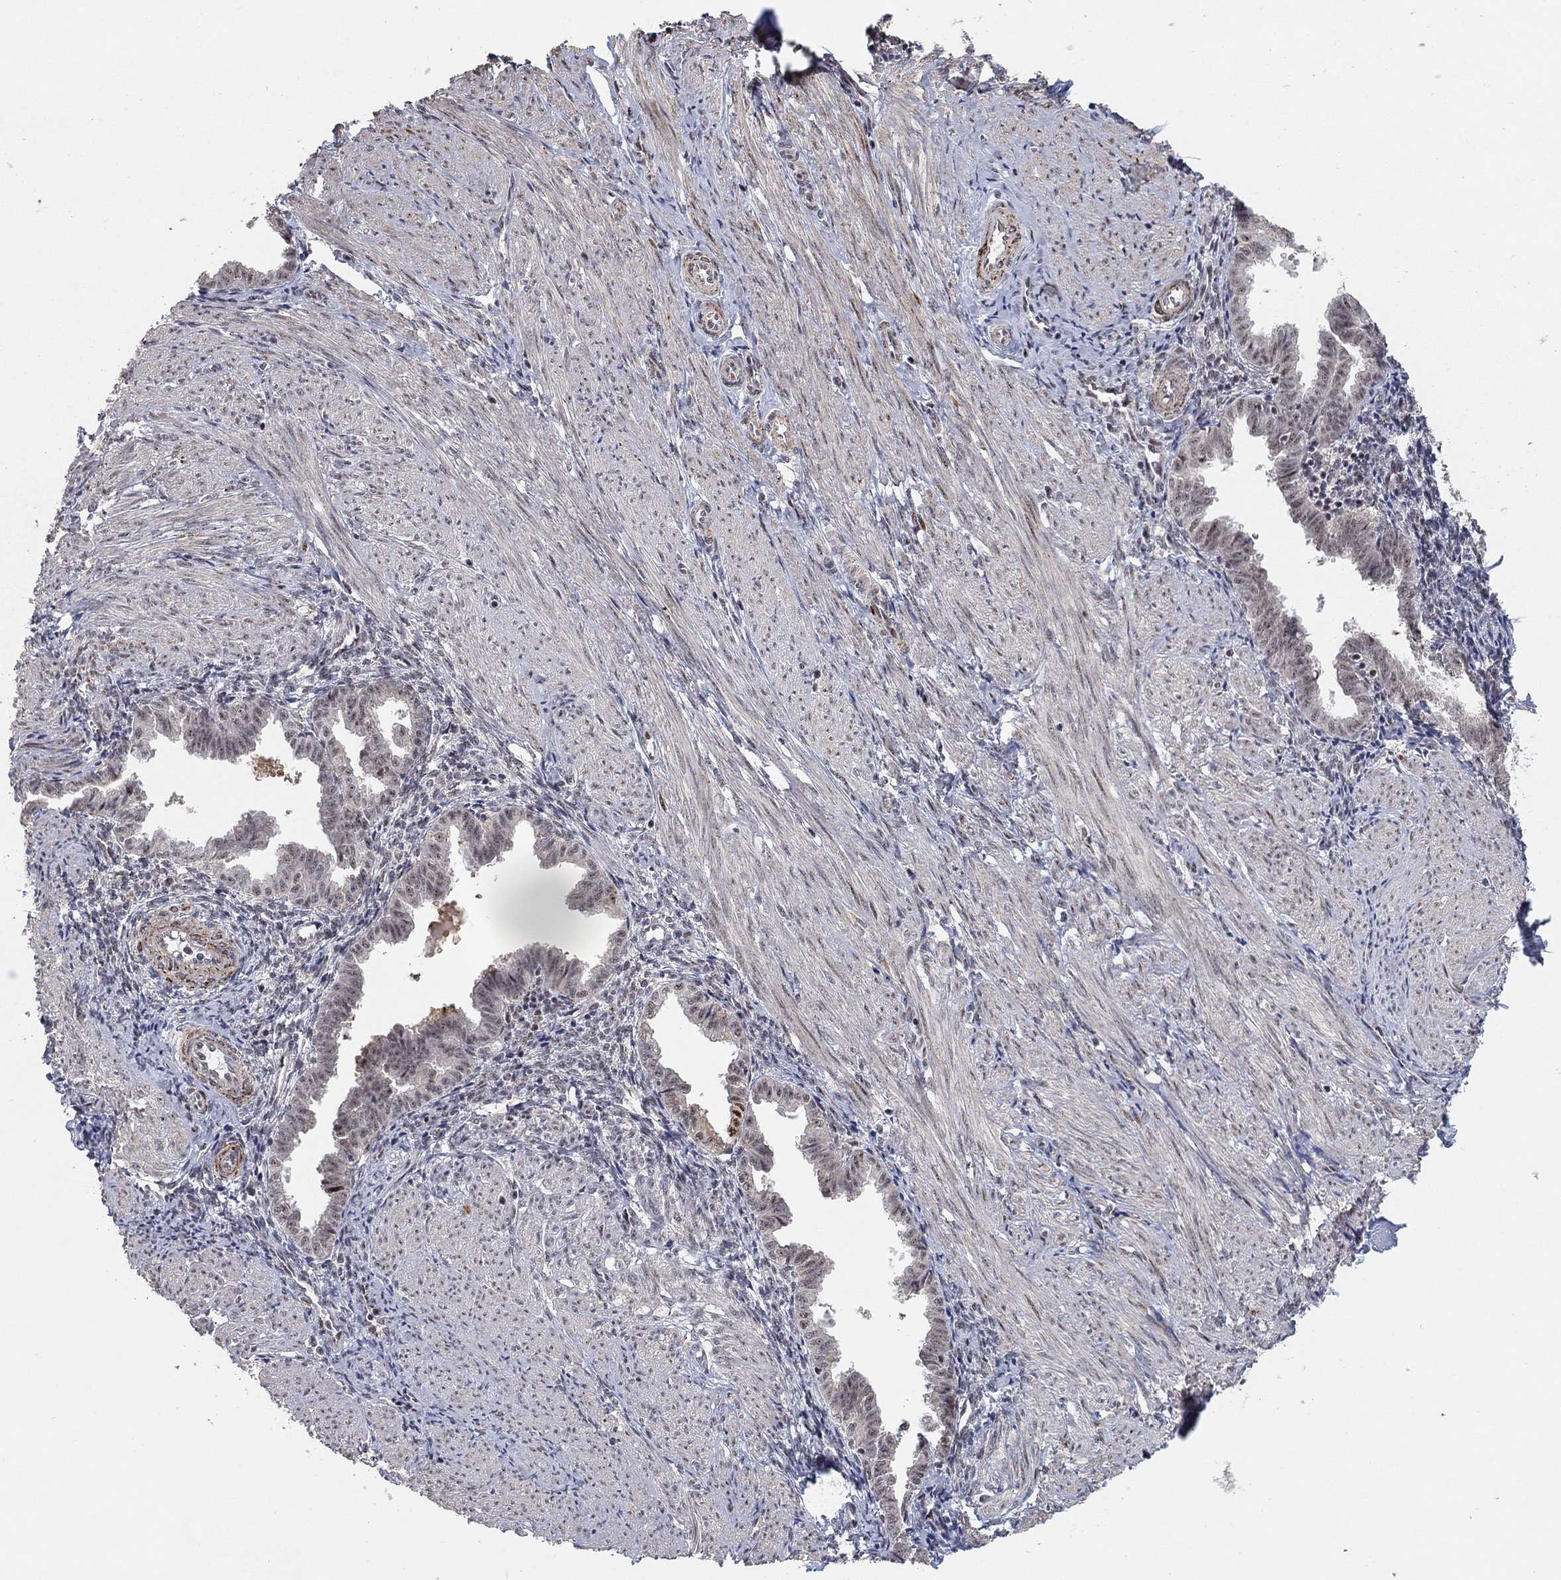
{"staining": {"intensity": "negative", "quantity": "none", "location": "none"}, "tissue": "endometrium", "cell_type": "Cells in endometrial stroma", "image_type": "normal", "snomed": [{"axis": "morphology", "description": "Normal tissue, NOS"}, {"axis": "topography", "description": "Endometrium"}], "caption": "Cells in endometrial stroma show no significant expression in unremarkable endometrium. The staining was performed using DAB (3,3'-diaminobenzidine) to visualize the protein expression in brown, while the nuclei were stained in blue with hematoxylin (Magnification: 20x).", "gene": "ZNF395", "patient": {"sex": "female", "age": 37}}